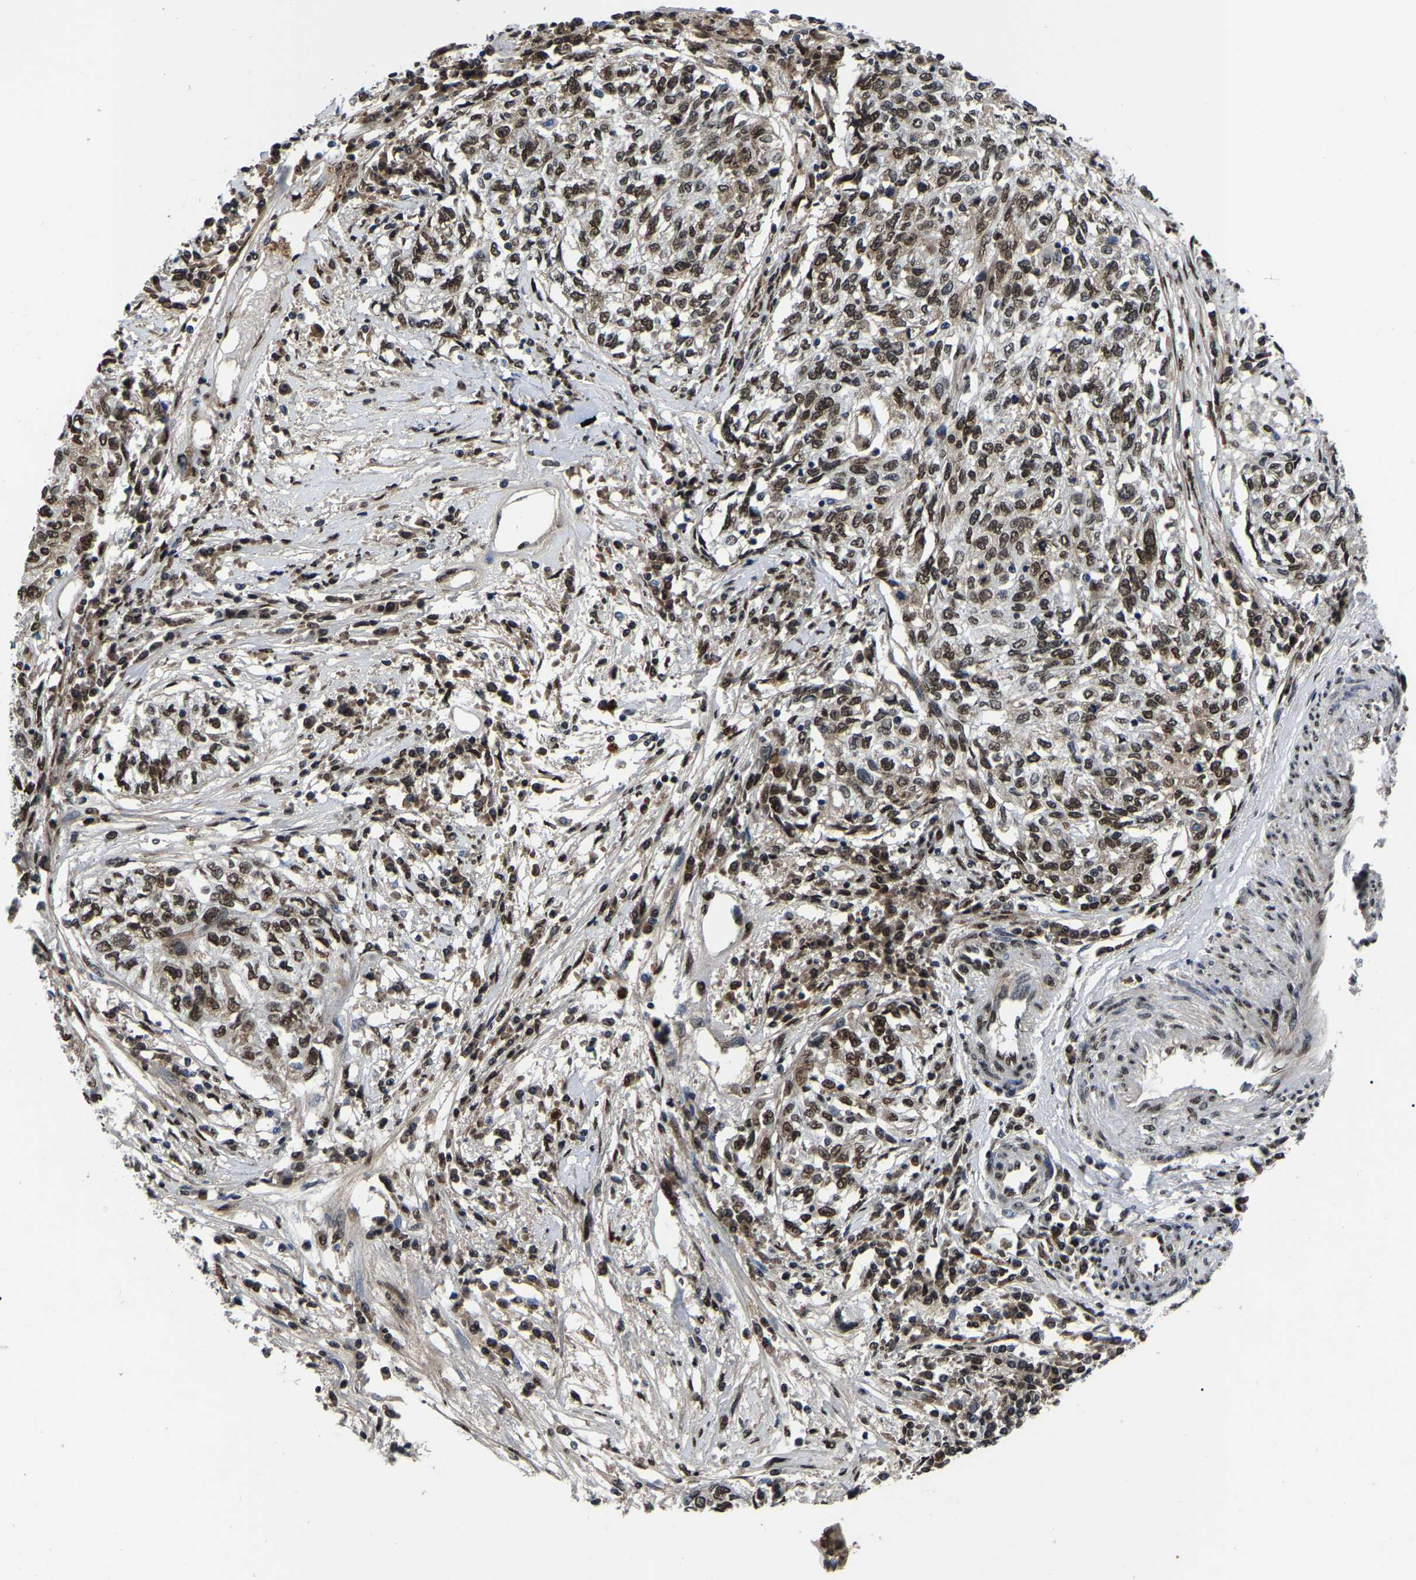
{"staining": {"intensity": "moderate", "quantity": ">75%", "location": "nuclear"}, "tissue": "cervical cancer", "cell_type": "Tumor cells", "image_type": "cancer", "snomed": [{"axis": "morphology", "description": "Squamous cell carcinoma, NOS"}, {"axis": "topography", "description": "Cervix"}], "caption": "The photomicrograph displays immunohistochemical staining of cervical cancer. There is moderate nuclear expression is appreciated in about >75% of tumor cells.", "gene": "TRIM35", "patient": {"sex": "female", "age": 57}}